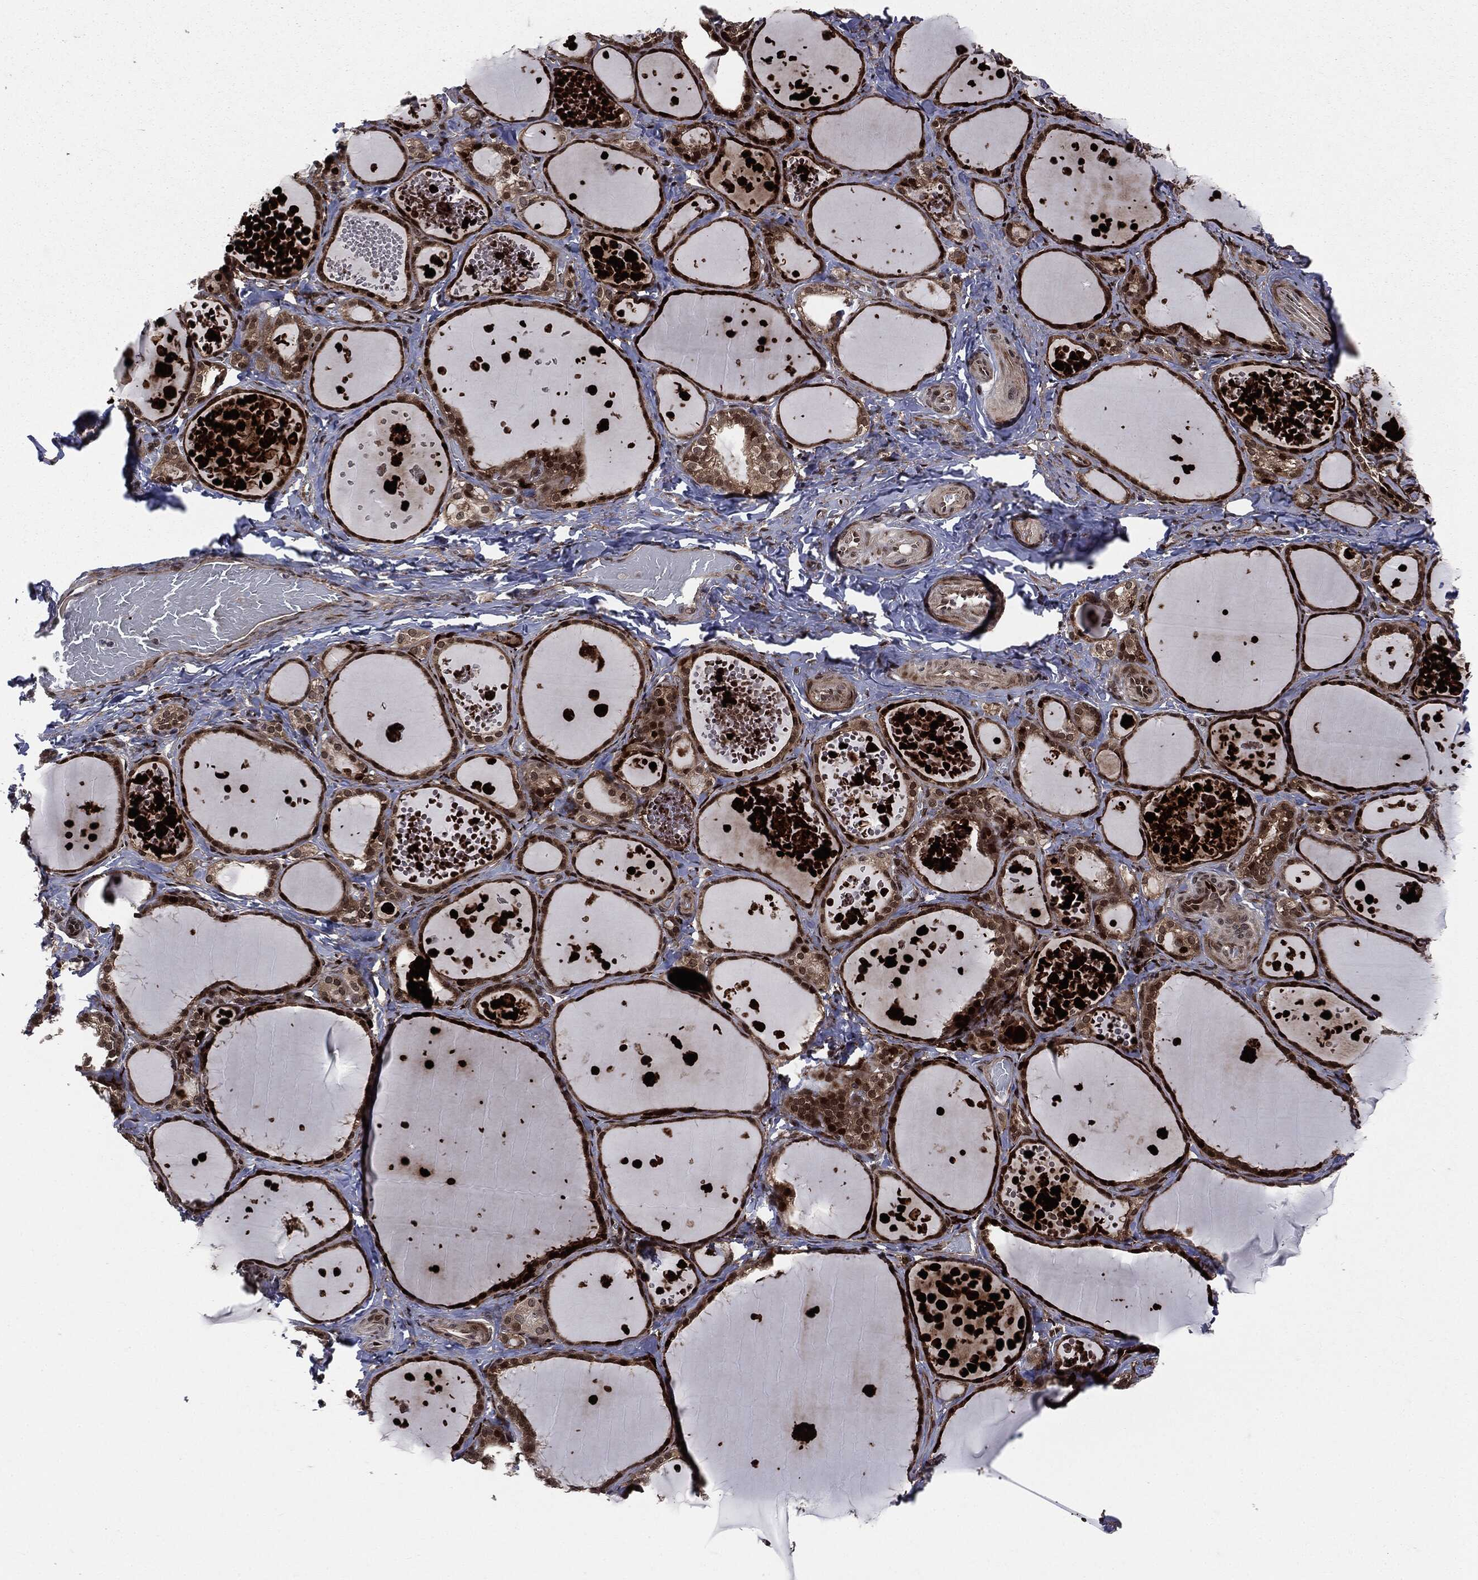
{"staining": {"intensity": "strong", "quantity": ">75%", "location": "nuclear"}, "tissue": "thyroid gland", "cell_type": "Glandular cells", "image_type": "normal", "snomed": [{"axis": "morphology", "description": "Normal tissue, NOS"}, {"axis": "topography", "description": "Thyroid gland"}], "caption": "The photomicrograph reveals a brown stain indicating the presence of a protein in the nuclear of glandular cells in thyroid gland. The protein is stained brown, and the nuclei are stained in blue (DAB IHC with brightfield microscopy, high magnification).", "gene": "SMAD4", "patient": {"sex": "female", "age": 56}}